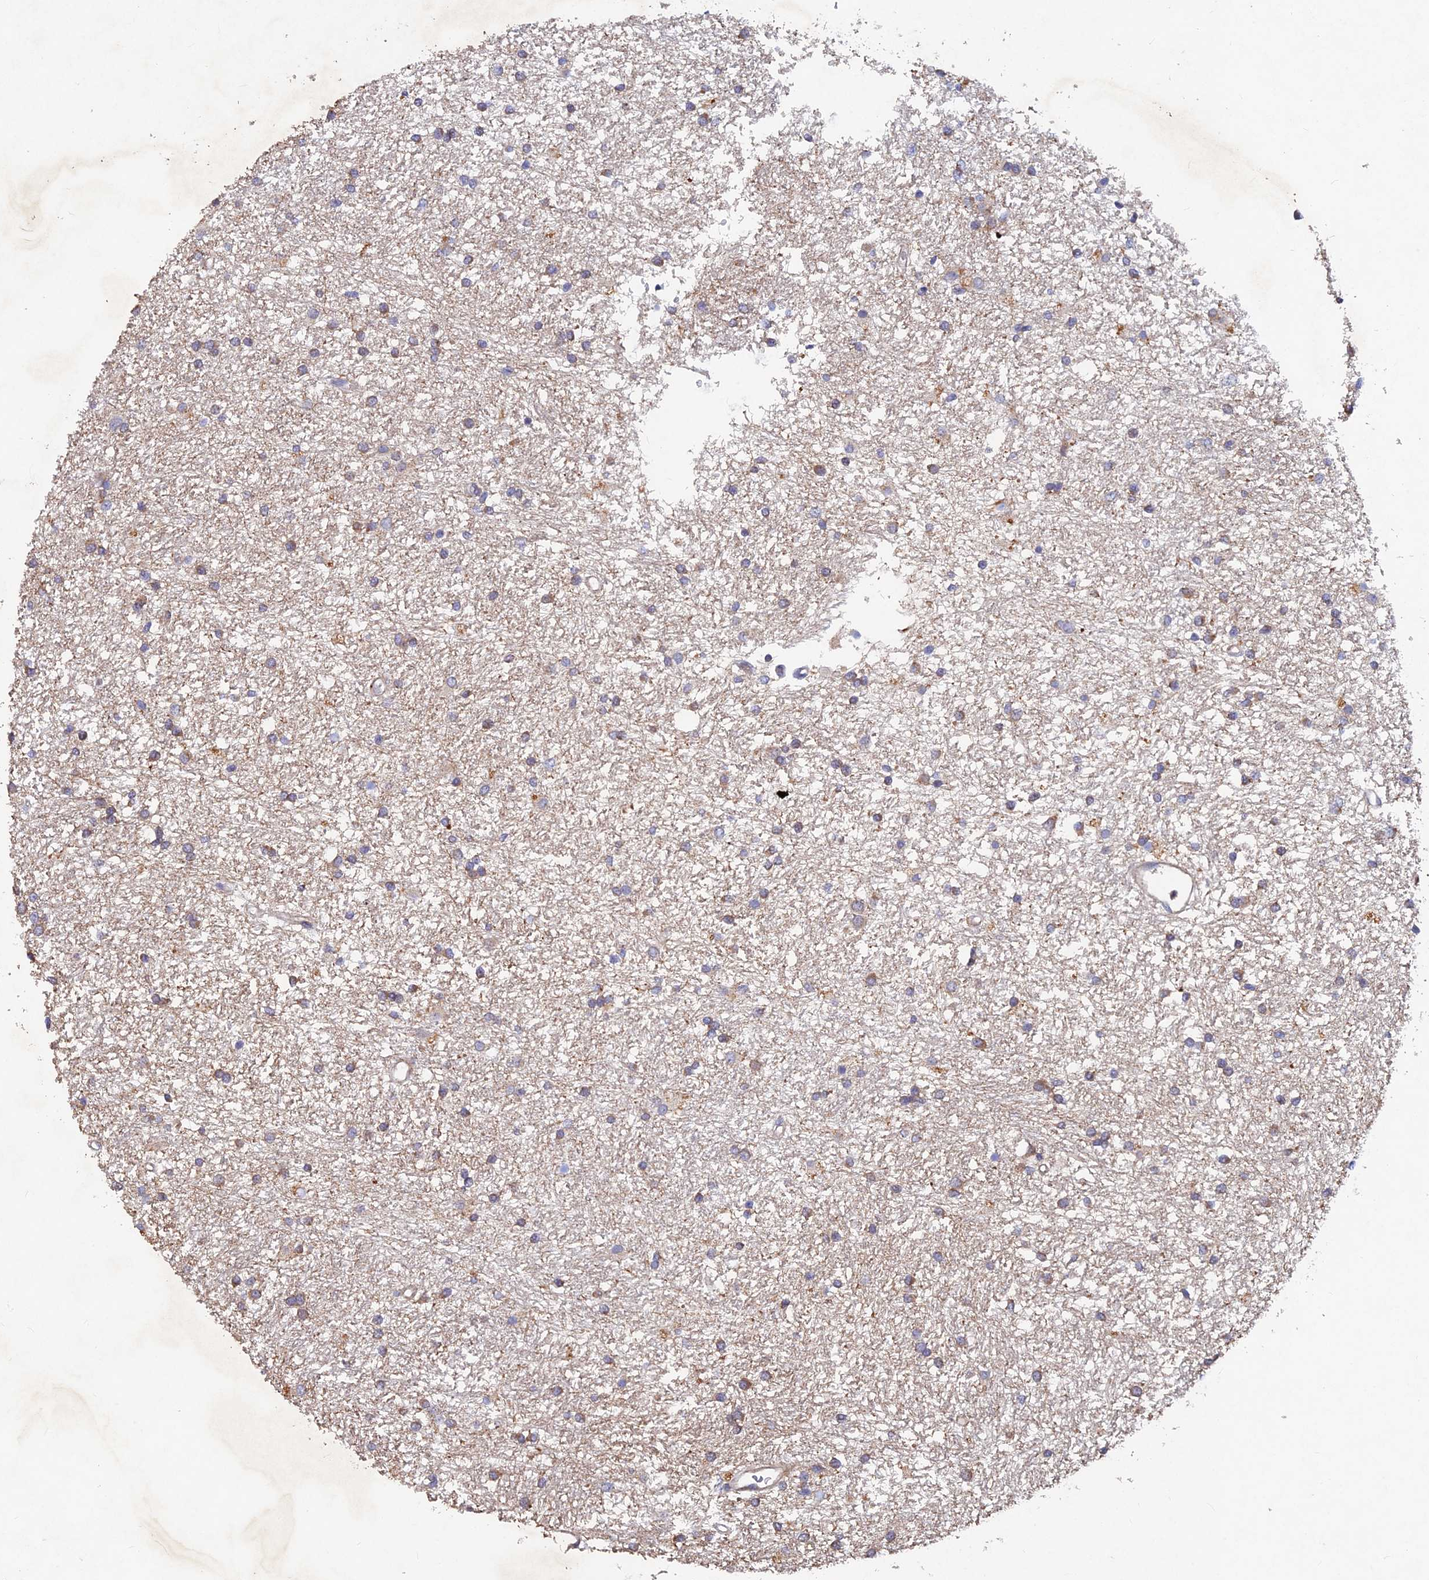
{"staining": {"intensity": "weak", "quantity": "<25%", "location": "cytoplasmic/membranous"}, "tissue": "glioma", "cell_type": "Tumor cells", "image_type": "cancer", "snomed": [{"axis": "morphology", "description": "Glioma, malignant, High grade"}, {"axis": "topography", "description": "Brain"}], "caption": "Tumor cells are negative for brown protein staining in malignant glioma (high-grade).", "gene": "NCAPG", "patient": {"sex": "male", "age": 77}}